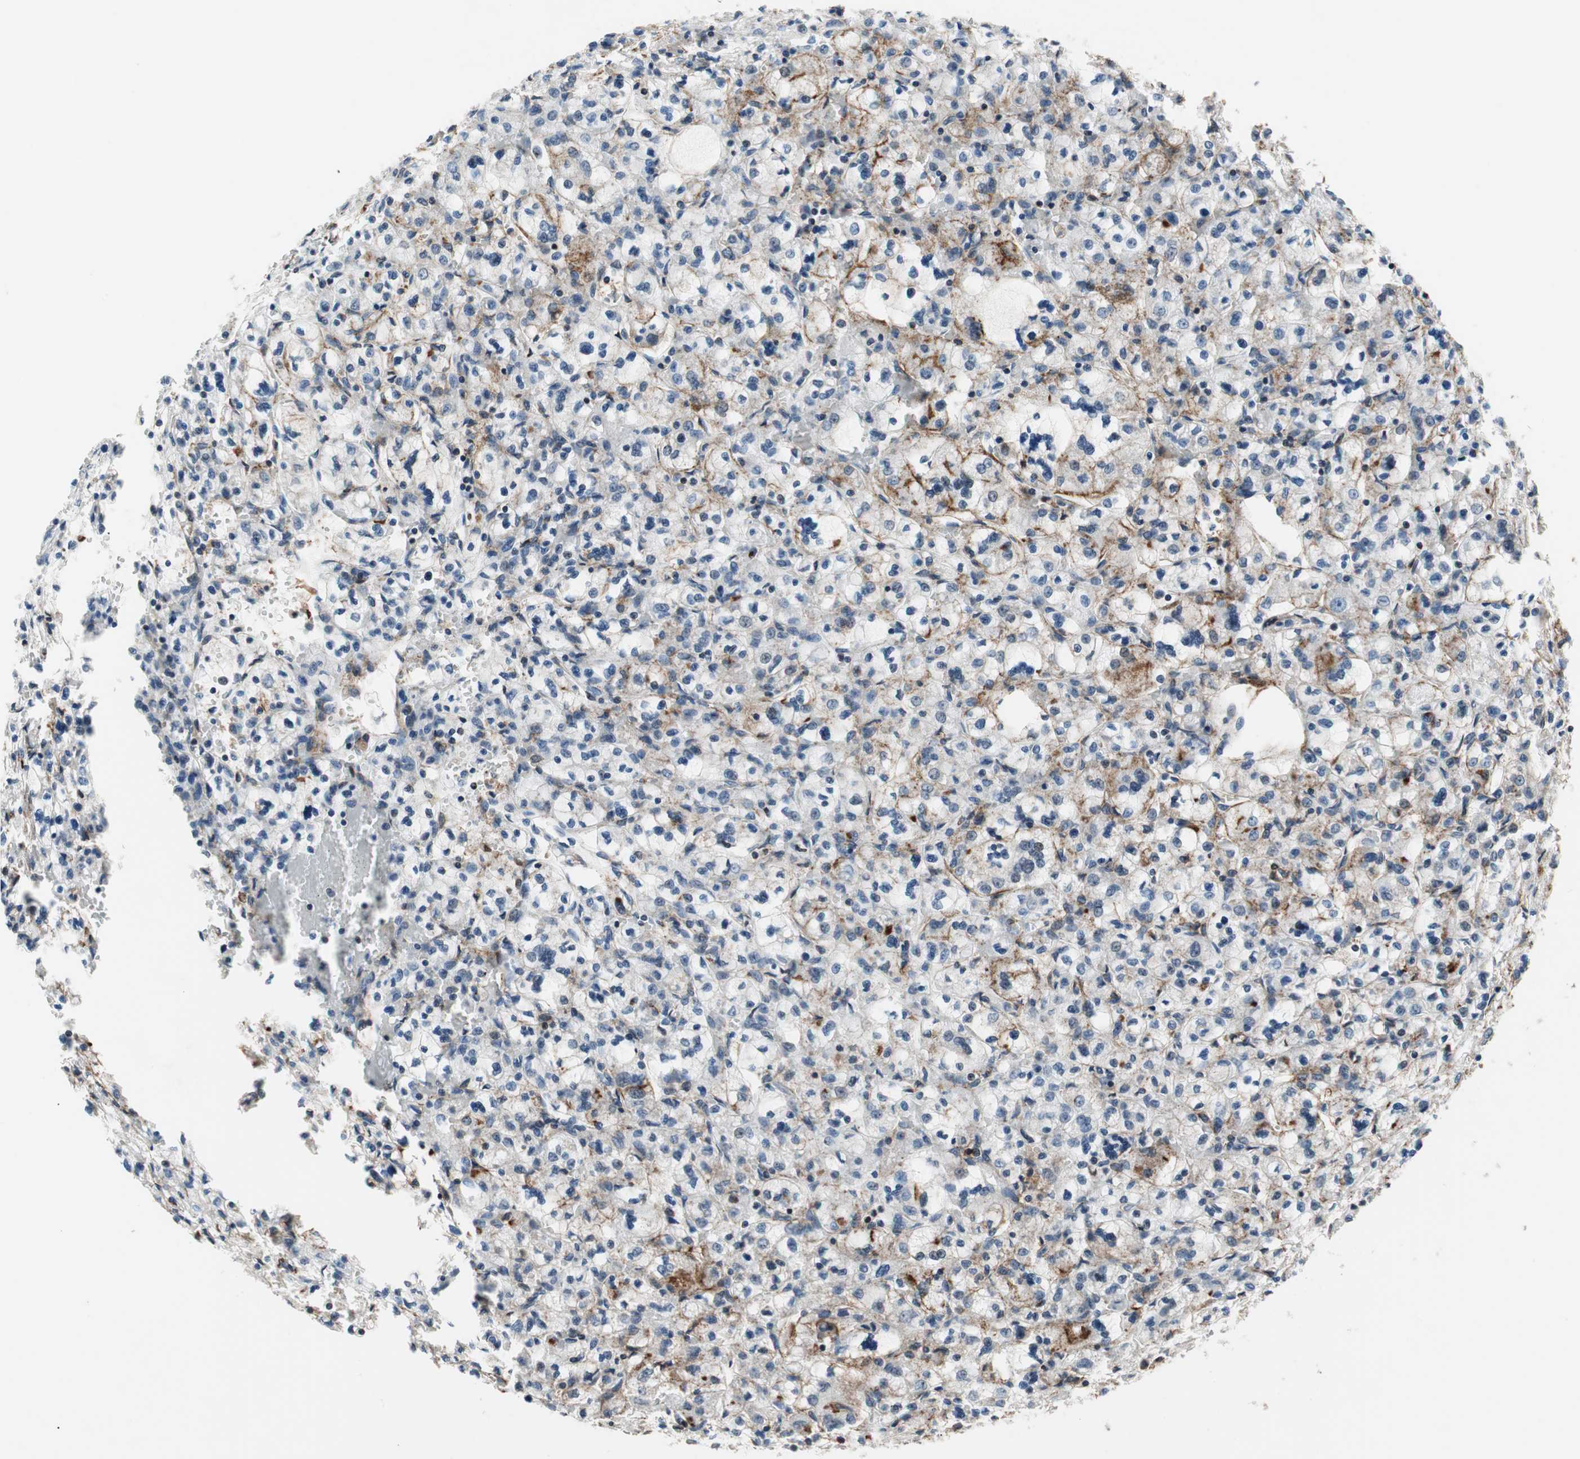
{"staining": {"intensity": "moderate", "quantity": "<25%", "location": "cytoplasmic/membranous"}, "tissue": "renal cancer", "cell_type": "Tumor cells", "image_type": "cancer", "snomed": [{"axis": "morphology", "description": "Adenocarcinoma, NOS"}, {"axis": "topography", "description": "Kidney"}], "caption": "A micrograph of renal cancer stained for a protein exhibits moderate cytoplasmic/membranous brown staining in tumor cells.", "gene": "GRHL1", "patient": {"sex": "female", "age": 83}}